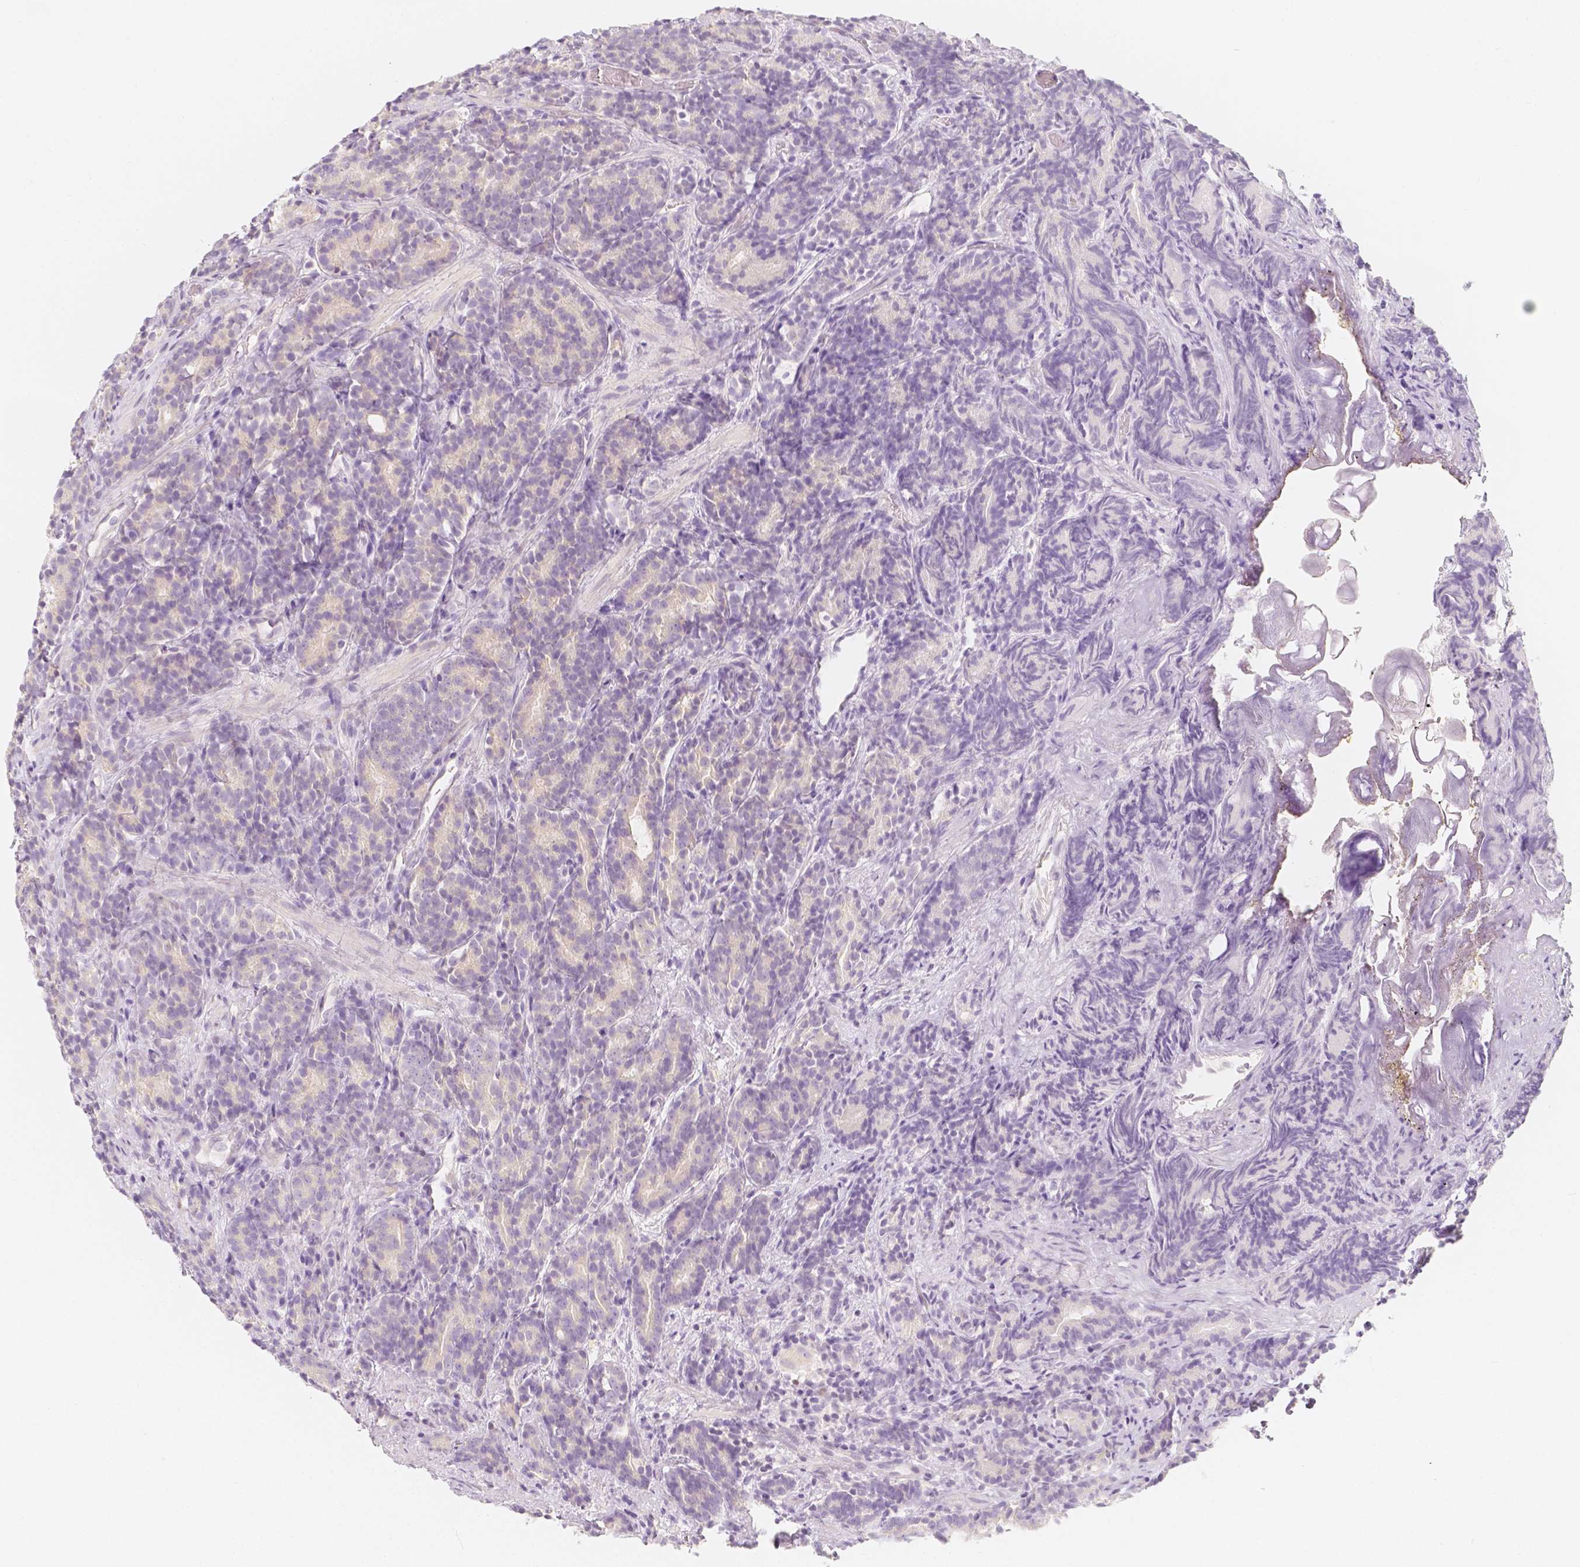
{"staining": {"intensity": "negative", "quantity": "none", "location": "none"}, "tissue": "prostate cancer", "cell_type": "Tumor cells", "image_type": "cancer", "snomed": [{"axis": "morphology", "description": "Adenocarcinoma, High grade"}, {"axis": "topography", "description": "Prostate"}], "caption": "Immunohistochemistry (IHC) of prostate cancer (high-grade adenocarcinoma) displays no positivity in tumor cells.", "gene": "BATF", "patient": {"sex": "male", "age": 84}}